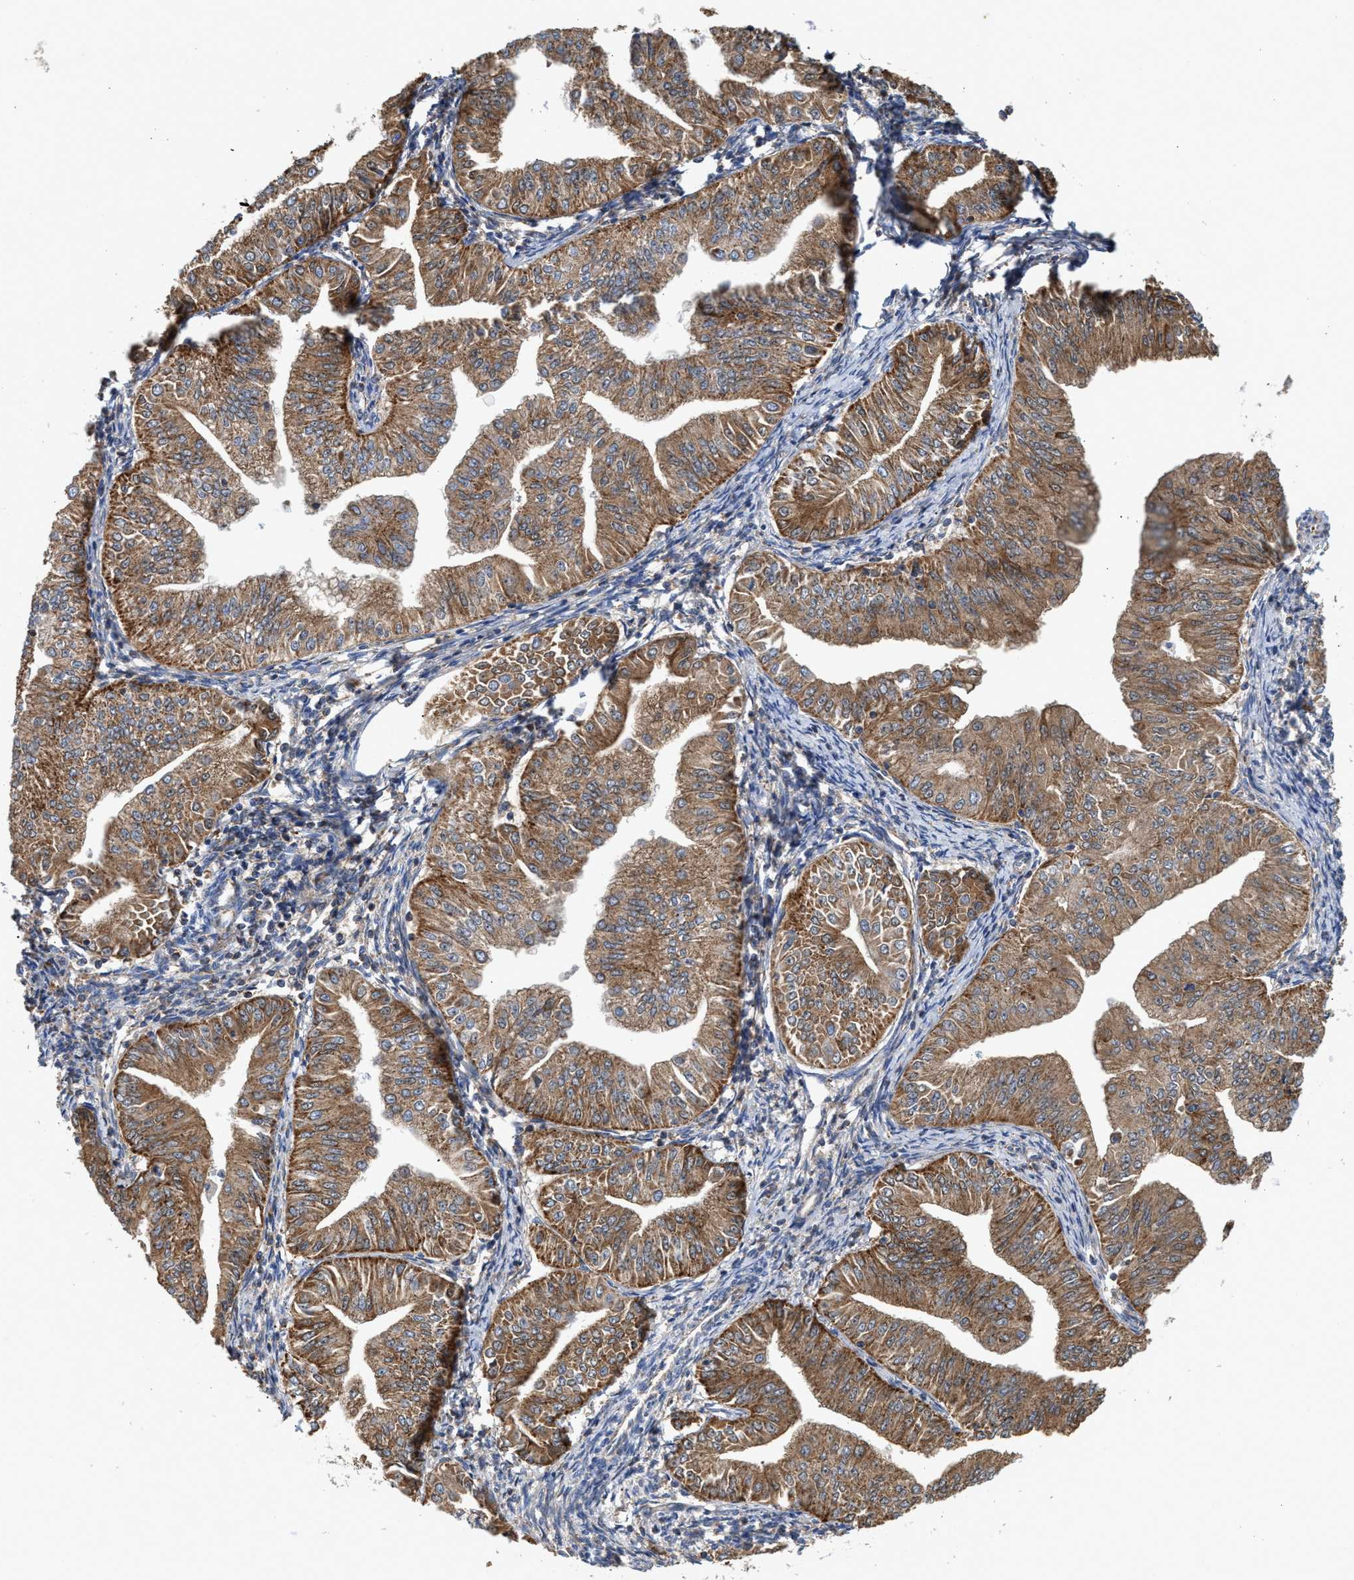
{"staining": {"intensity": "moderate", "quantity": ">75%", "location": "cytoplasmic/membranous"}, "tissue": "endometrial cancer", "cell_type": "Tumor cells", "image_type": "cancer", "snomed": [{"axis": "morphology", "description": "Normal tissue, NOS"}, {"axis": "morphology", "description": "Adenocarcinoma, NOS"}, {"axis": "topography", "description": "Endometrium"}], "caption": "Immunohistochemical staining of human adenocarcinoma (endometrial) shows medium levels of moderate cytoplasmic/membranous protein positivity in approximately >75% of tumor cells. (Brightfield microscopy of DAB IHC at high magnification).", "gene": "MECR", "patient": {"sex": "female", "age": 53}}